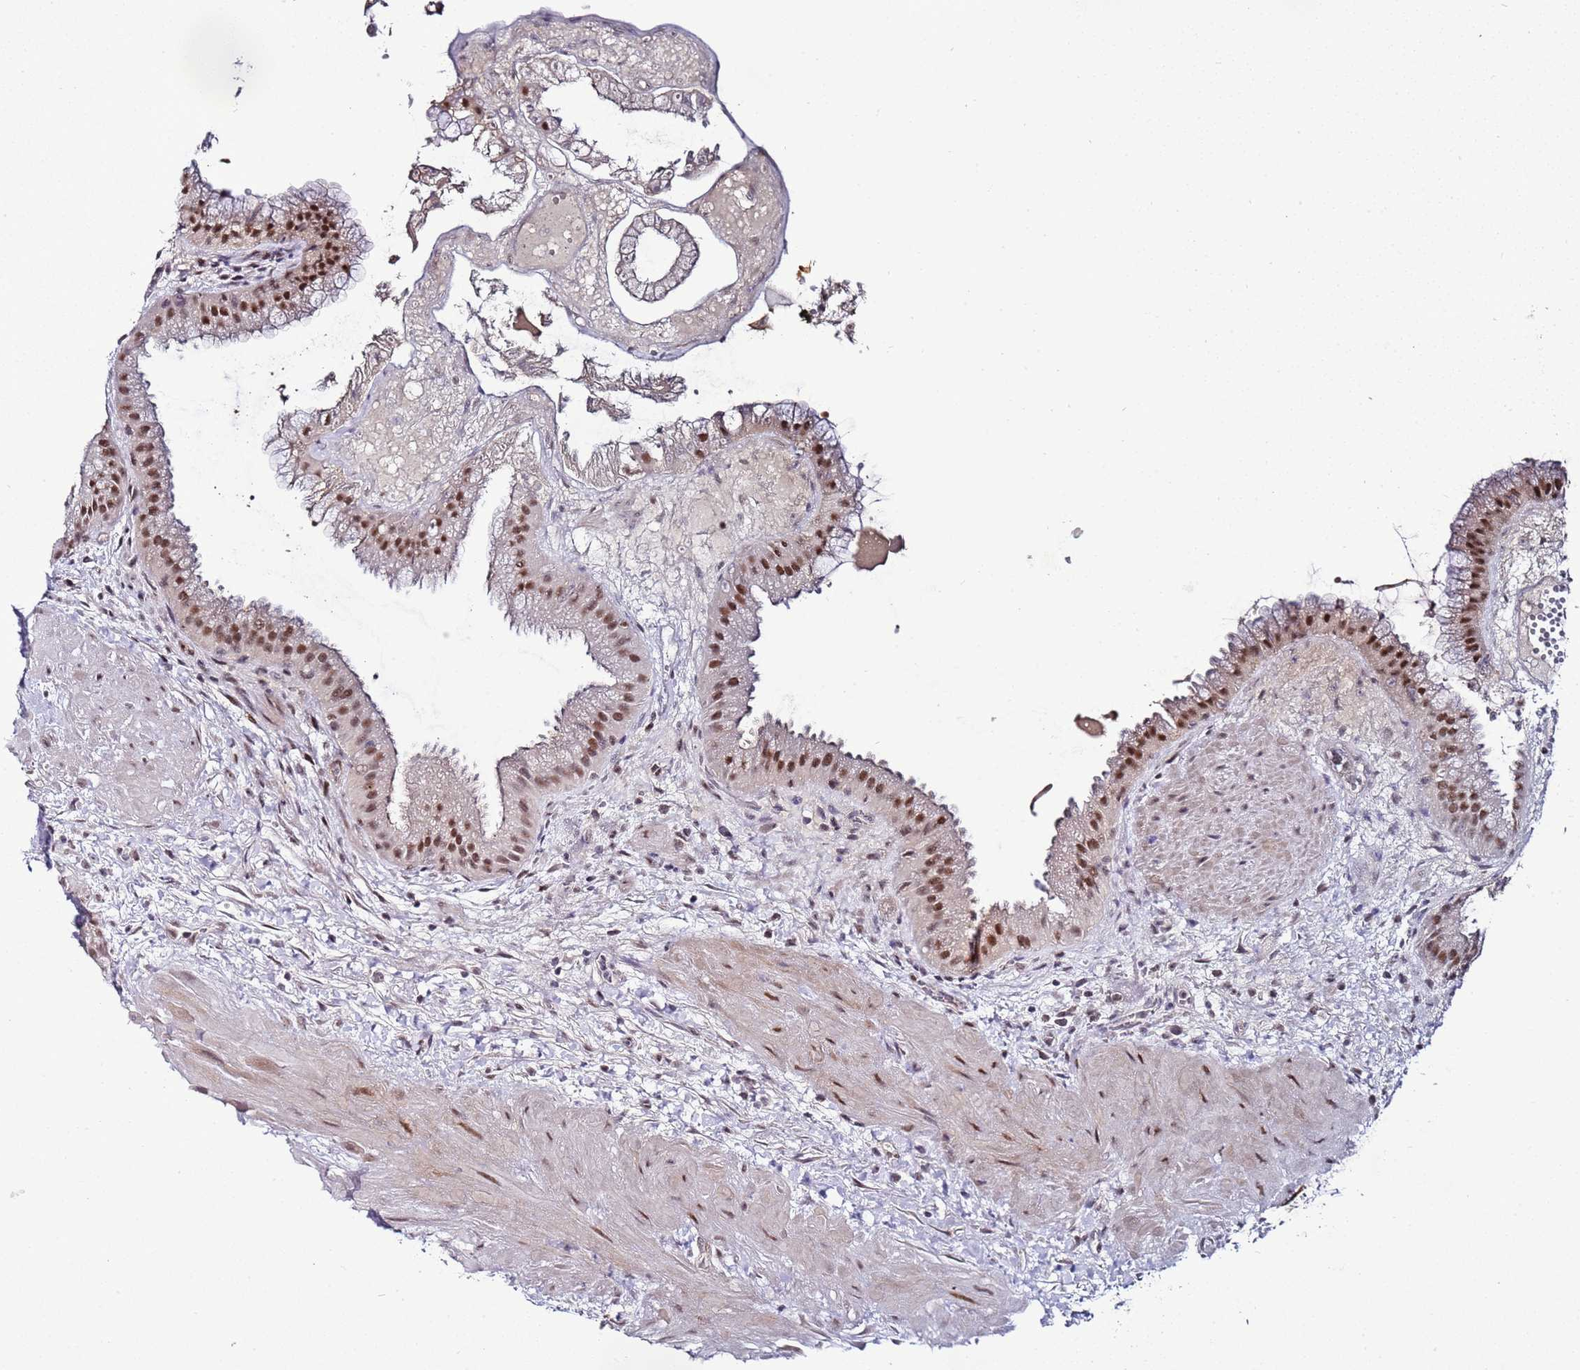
{"staining": {"intensity": "moderate", "quantity": ">75%", "location": "nuclear"}, "tissue": "gallbladder", "cell_type": "Glandular cells", "image_type": "normal", "snomed": [{"axis": "morphology", "description": "Normal tissue, NOS"}, {"axis": "topography", "description": "Gallbladder"}], "caption": "DAB immunohistochemical staining of unremarkable gallbladder shows moderate nuclear protein positivity in approximately >75% of glandular cells. The staining was performed using DAB (3,3'-diaminobenzidine), with brown indicating positive protein expression. Nuclei are stained blue with hematoxylin.", "gene": "PSMA7", "patient": {"sex": "female", "age": 64}}